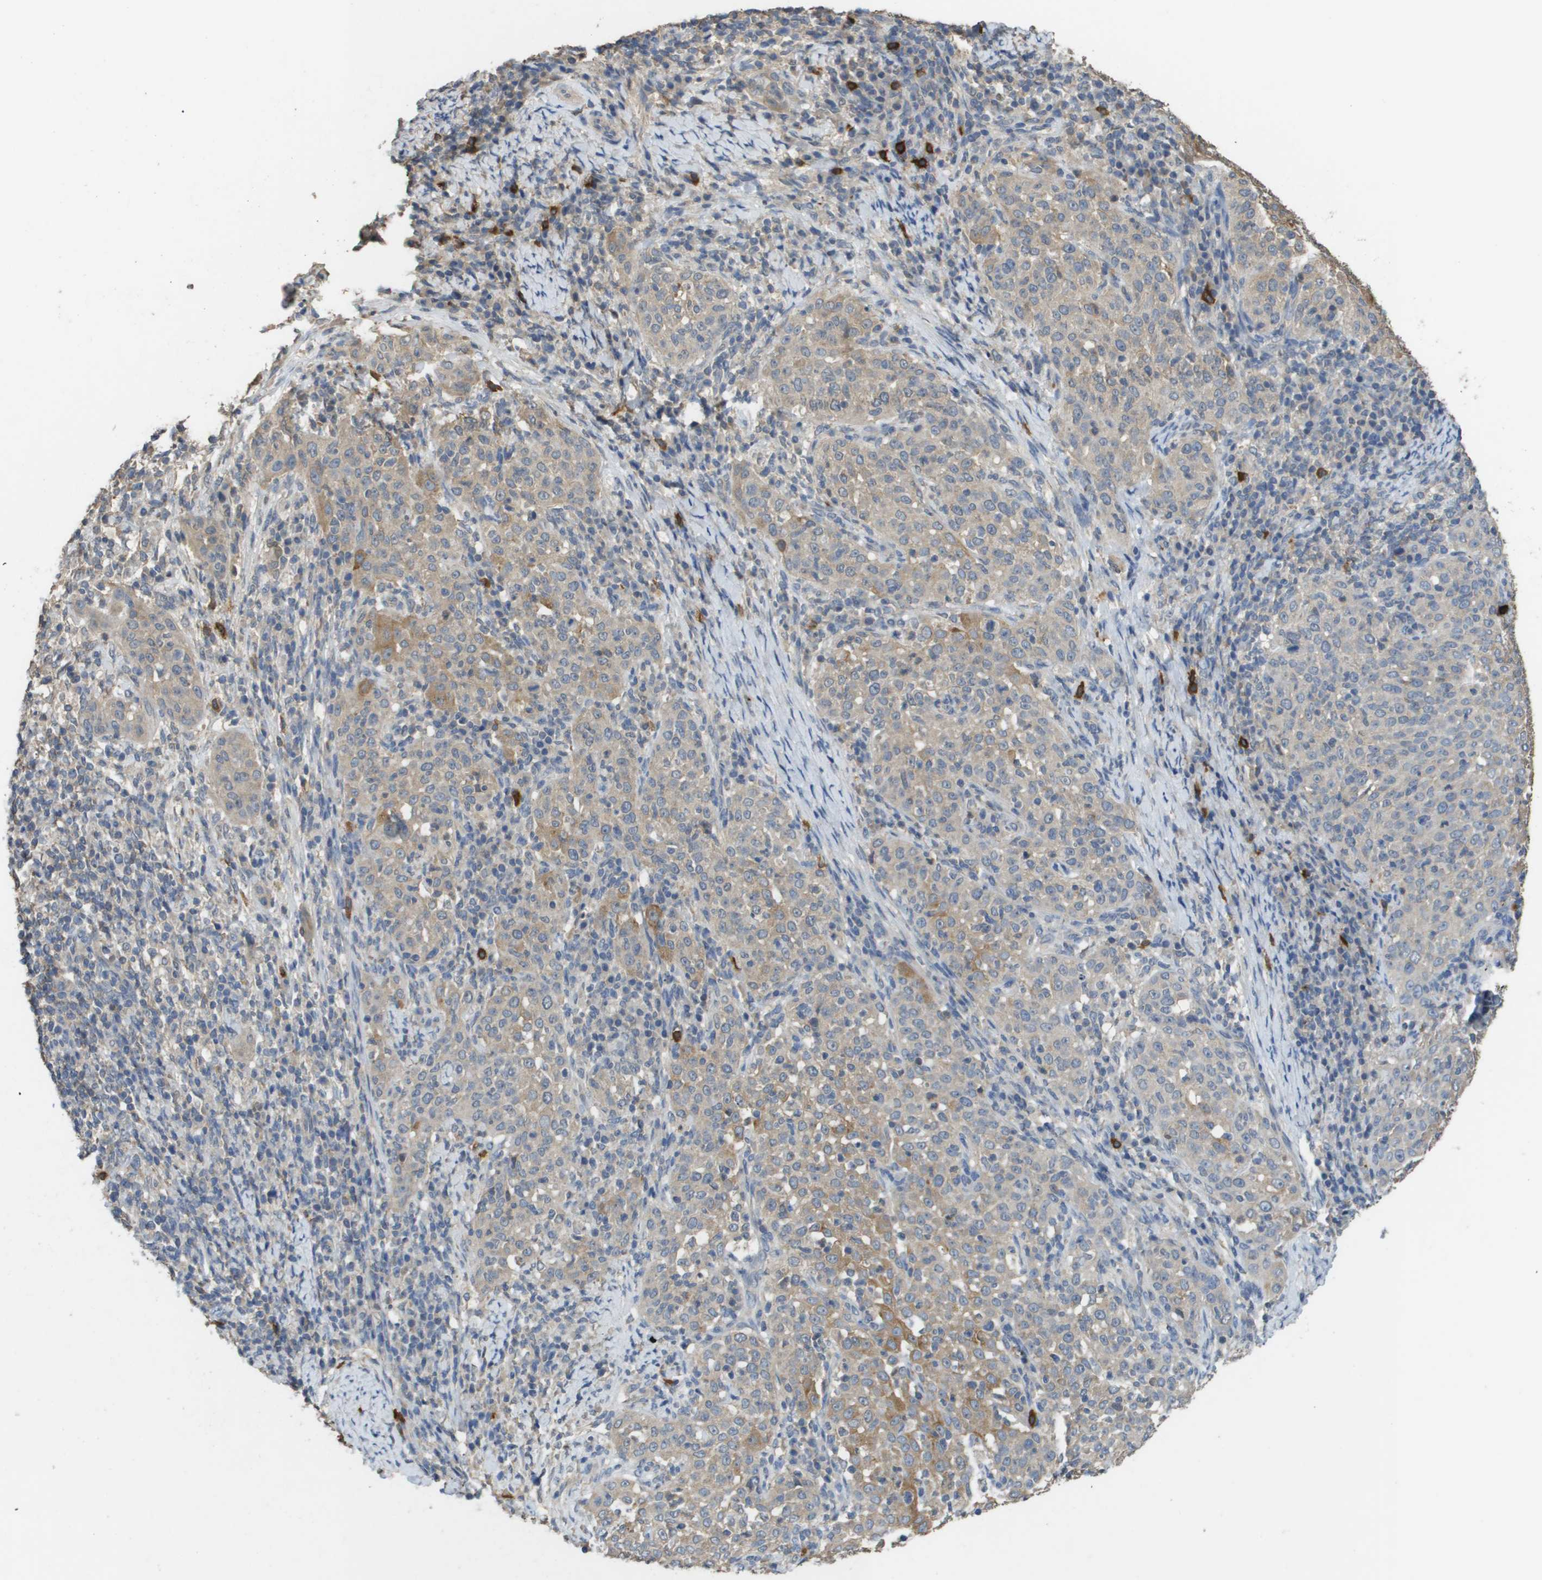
{"staining": {"intensity": "weak", "quantity": ">75%", "location": "cytoplasmic/membranous"}, "tissue": "cervical cancer", "cell_type": "Tumor cells", "image_type": "cancer", "snomed": [{"axis": "morphology", "description": "Squamous cell carcinoma, NOS"}, {"axis": "topography", "description": "Cervix"}], "caption": "Immunohistochemical staining of cervical squamous cell carcinoma shows weak cytoplasmic/membranous protein expression in about >75% of tumor cells. The staining was performed using DAB (3,3'-diaminobenzidine) to visualize the protein expression in brown, while the nuclei were stained in blue with hematoxylin (Magnification: 20x).", "gene": "RAB27B", "patient": {"sex": "female", "age": 51}}